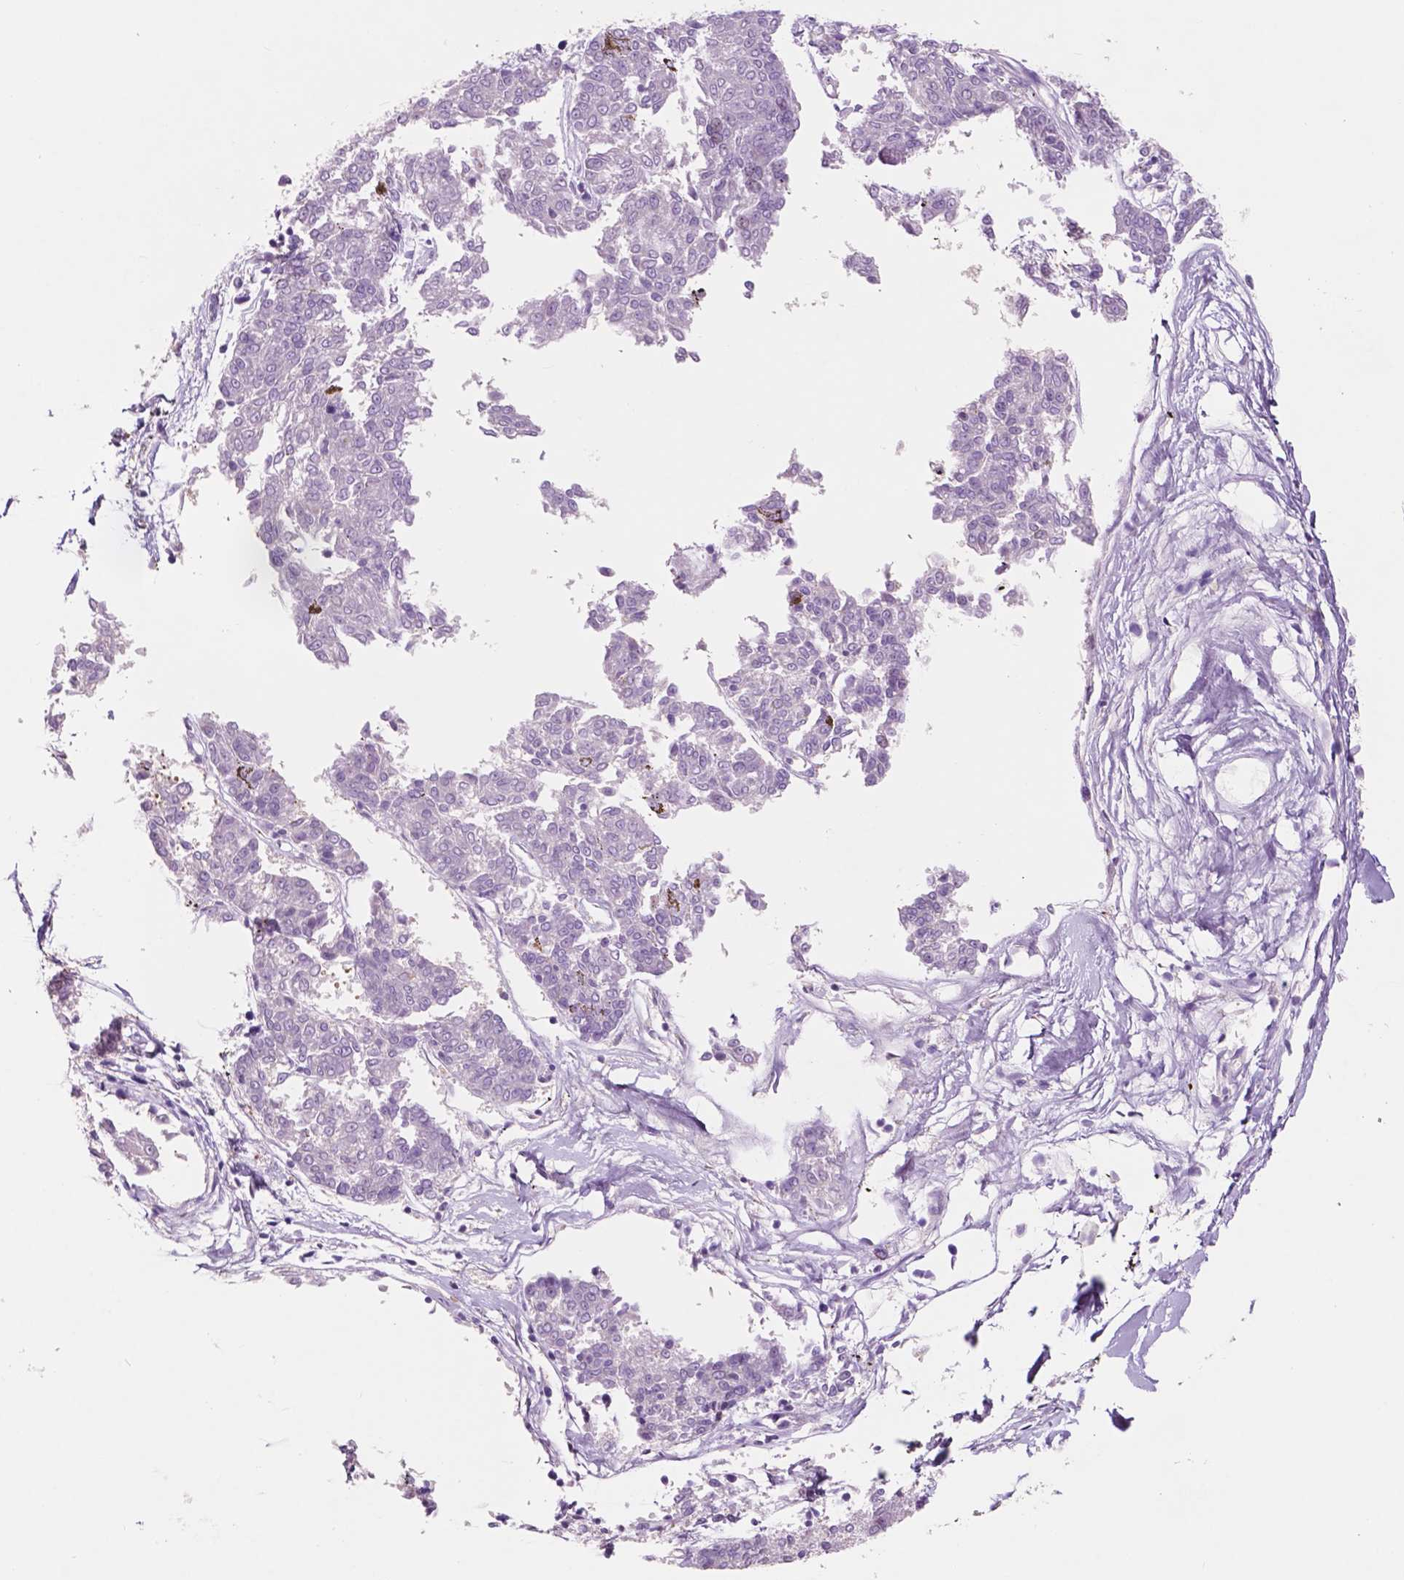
{"staining": {"intensity": "negative", "quantity": "none", "location": "none"}, "tissue": "melanoma", "cell_type": "Tumor cells", "image_type": "cancer", "snomed": [{"axis": "morphology", "description": "Malignant melanoma, NOS"}, {"axis": "topography", "description": "Skin"}], "caption": "Immunohistochemical staining of melanoma exhibits no significant positivity in tumor cells.", "gene": "CUZD1", "patient": {"sex": "female", "age": 72}}